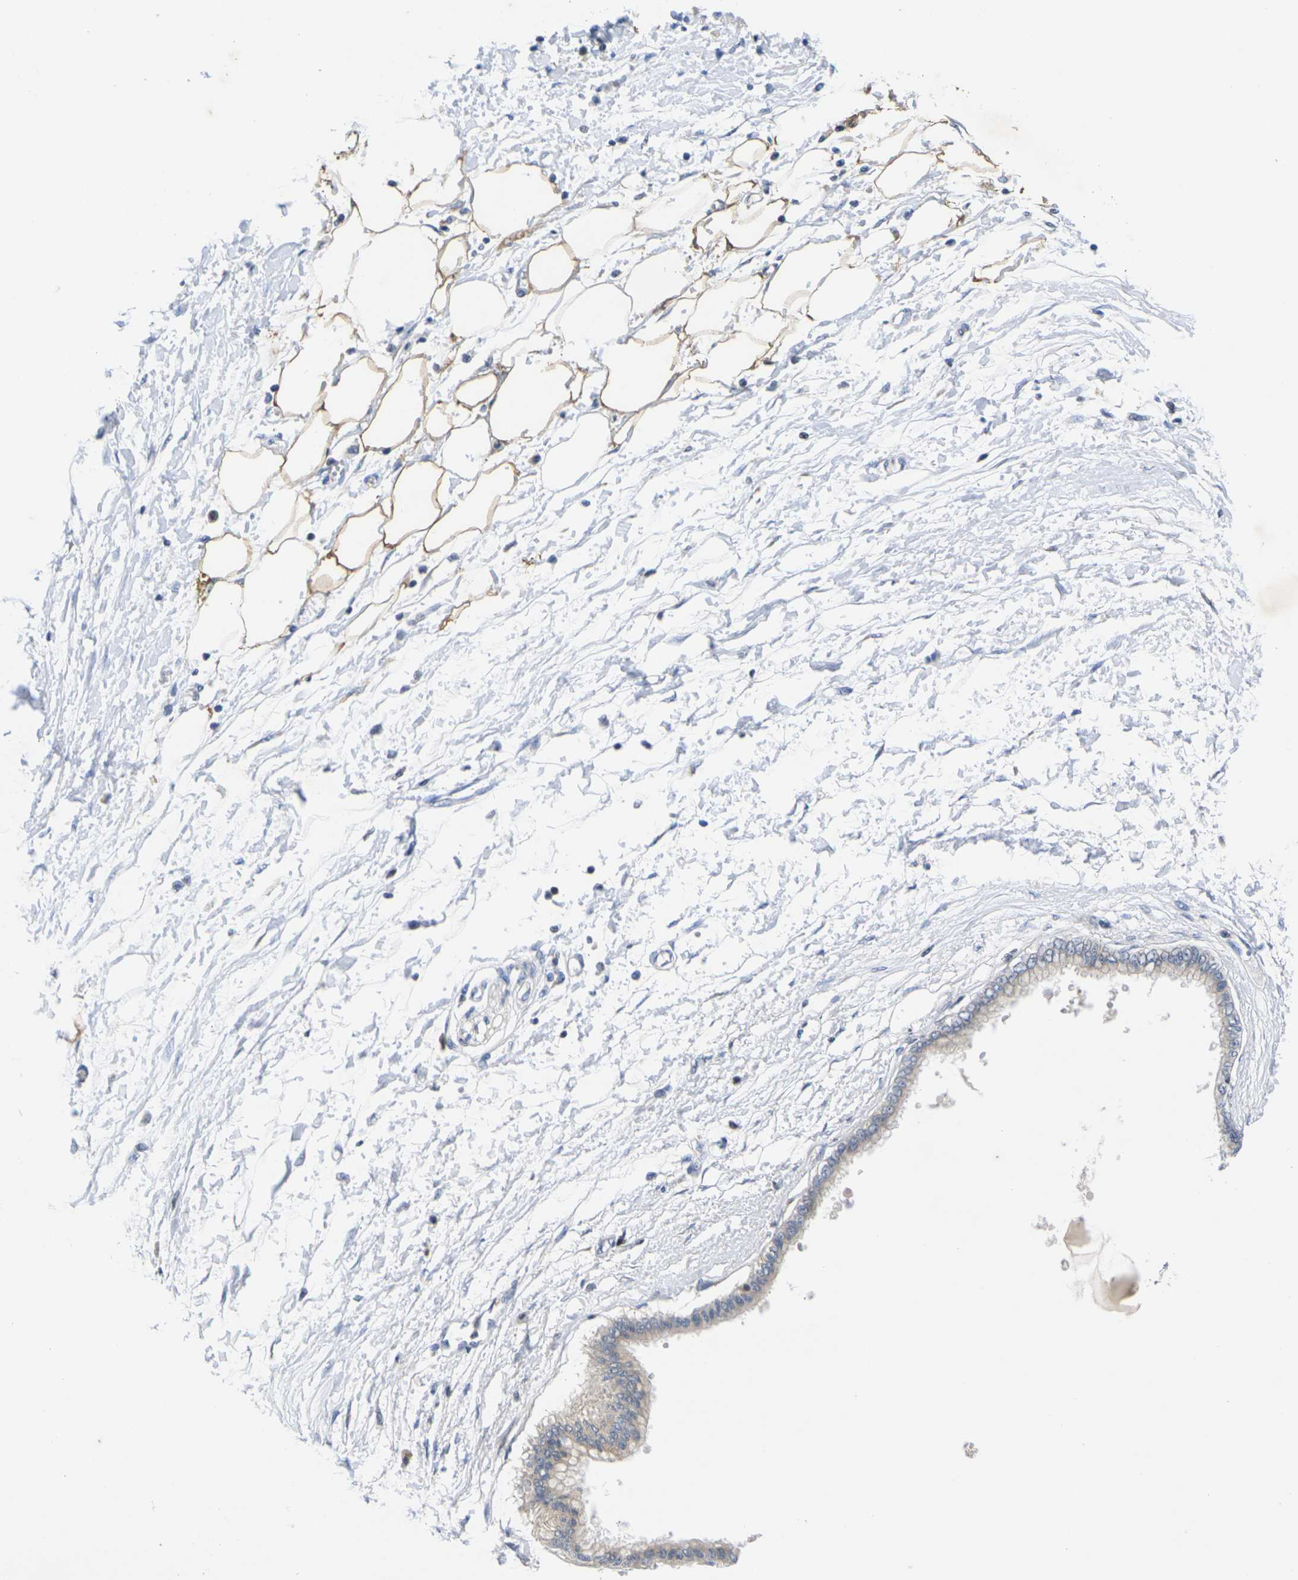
{"staining": {"intensity": "negative", "quantity": "none", "location": "none"}, "tissue": "pancreatic cancer", "cell_type": "Tumor cells", "image_type": "cancer", "snomed": [{"axis": "morphology", "description": "Adenocarcinoma, NOS"}, {"axis": "topography", "description": "Pancreas"}], "caption": "Protein analysis of adenocarcinoma (pancreatic) demonstrates no significant staining in tumor cells.", "gene": "IKZF1", "patient": {"sex": "male", "age": 56}}